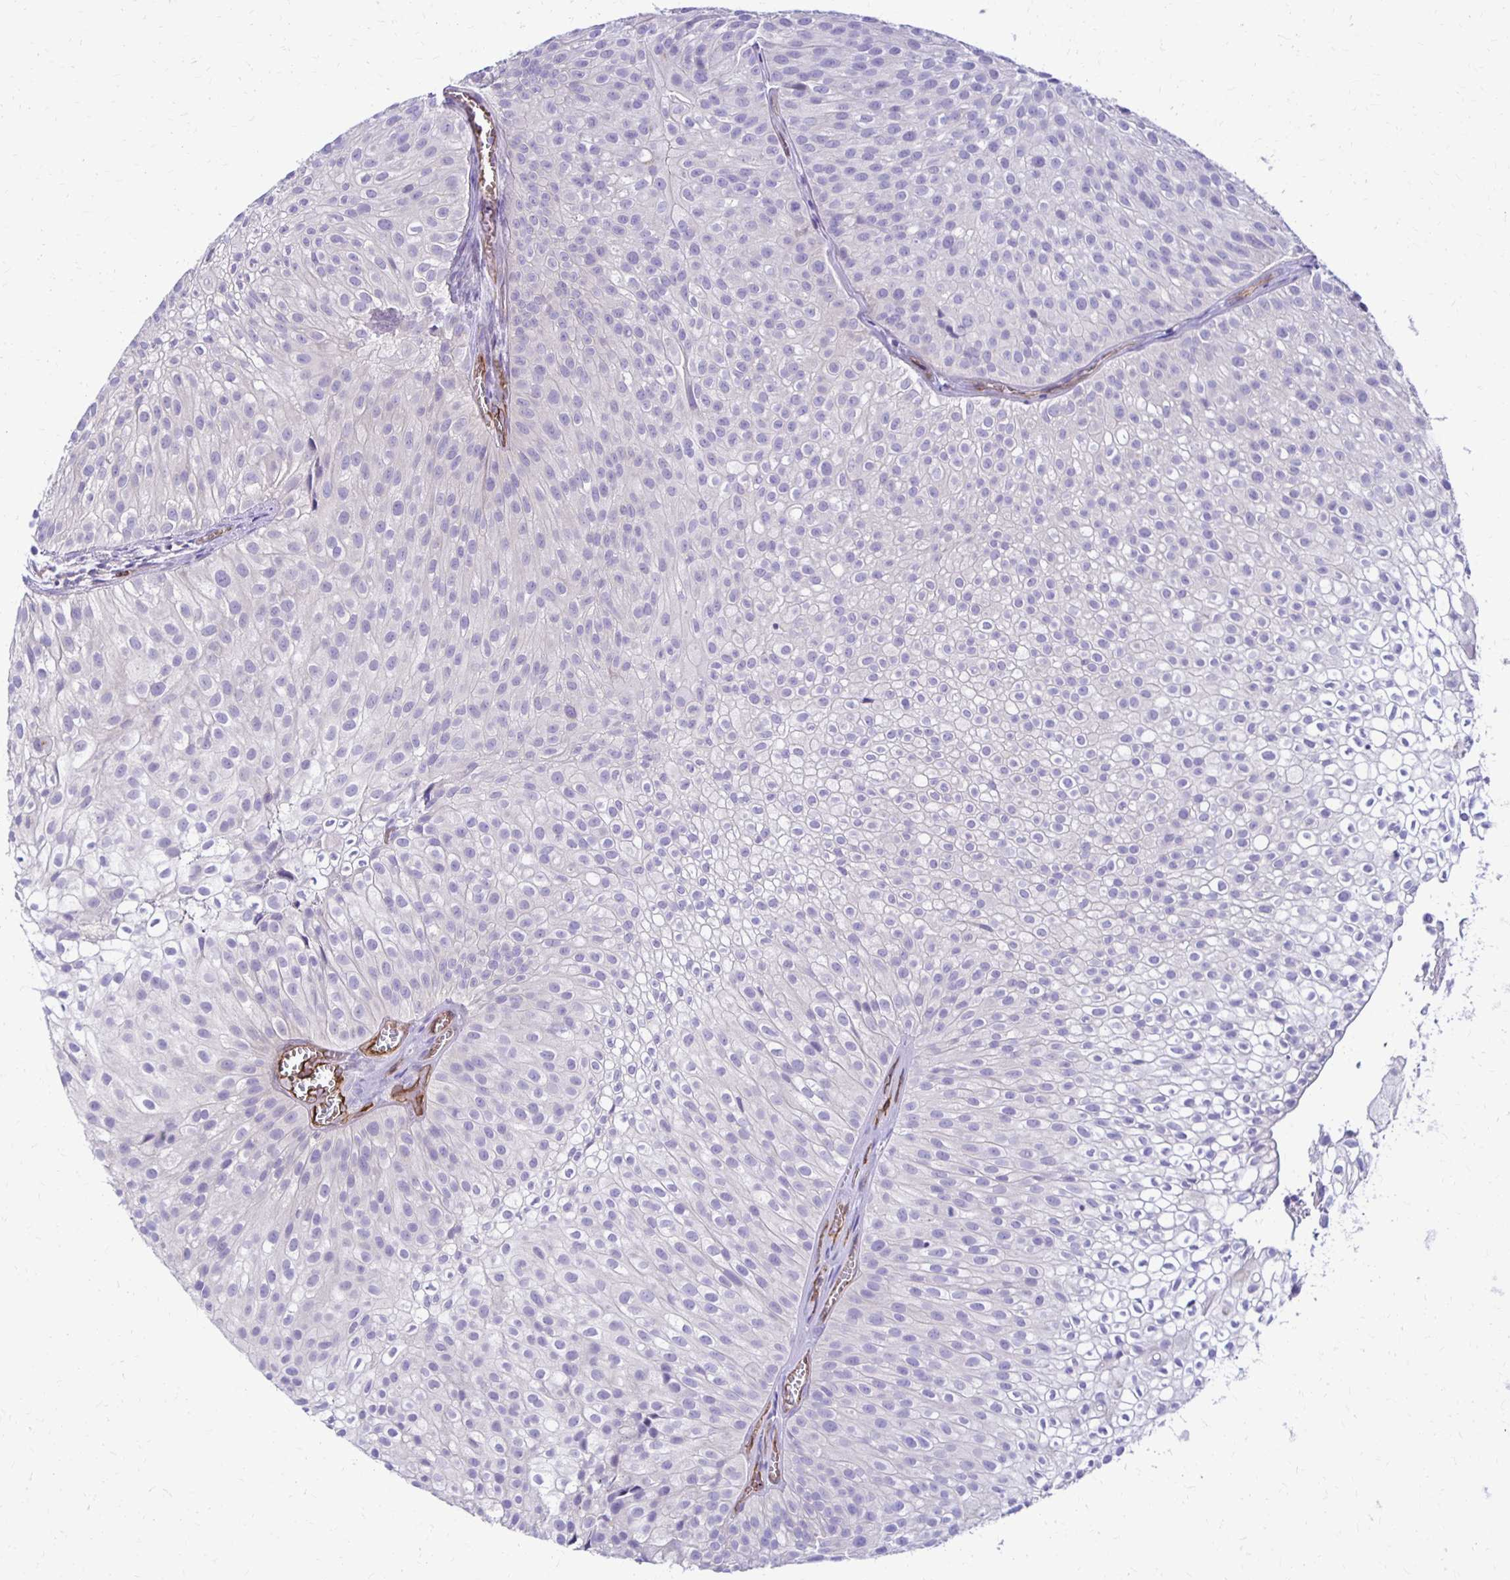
{"staining": {"intensity": "negative", "quantity": "none", "location": "none"}, "tissue": "urothelial cancer", "cell_type": "Tumor cells", "image_type": "cancer", "snomed": [{"axis": "morphology", "description": "Urothelial carcinoma, Low grade"}, {"axis": "topography", "description": "Urinary bladder"}], "caption": "There is no significant expression in tumor cells of urothelial cancer.", "gene": "TTYH1", "patient": {"sex": "male", "age": 70}}